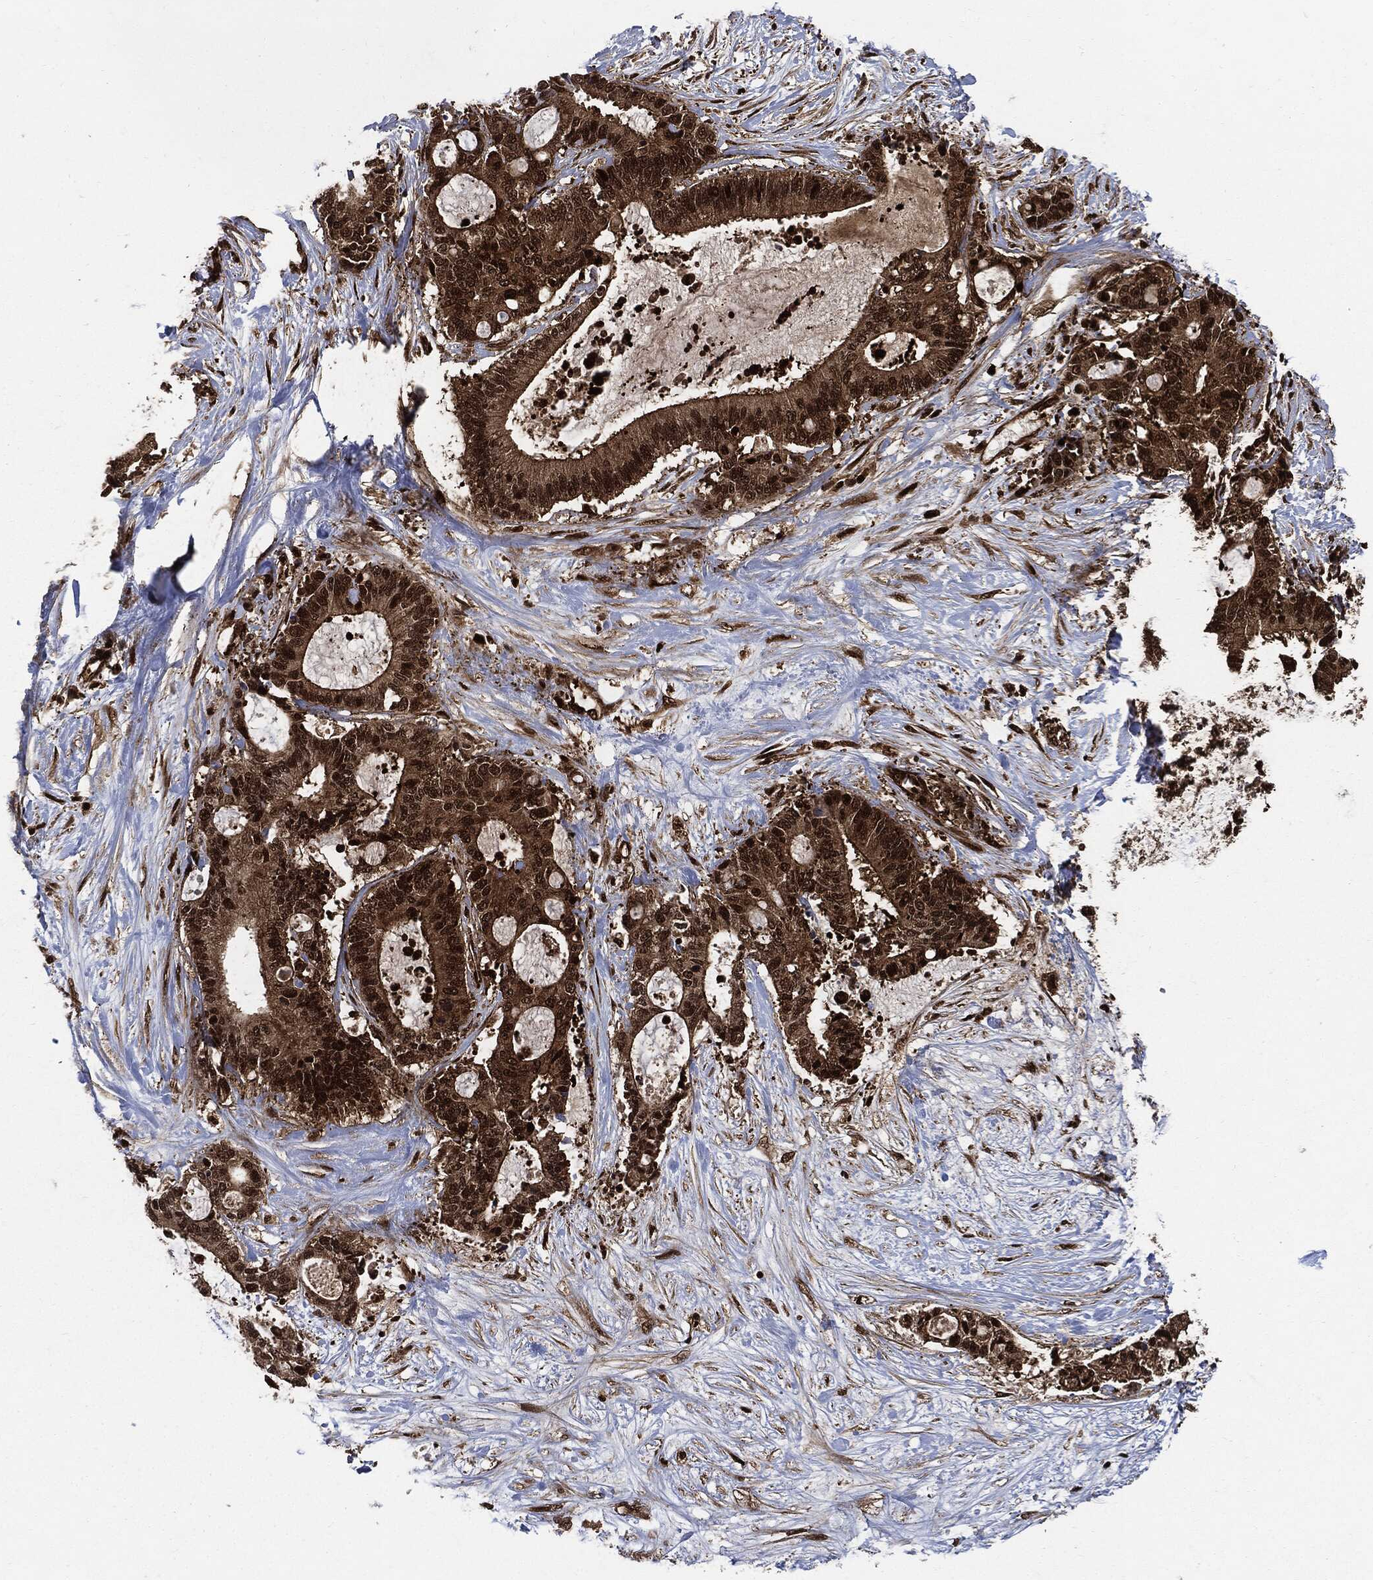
{"staining": {"intensity": "moderate", "quantity": ">75%", "location": "cytoplasmic/membranous"}, "tissue": "liver cancer", "cell_type": "Tumor cells", "image_type": "cancer", "snomed": [{"axis": "morphology", "description": "Cholangiocarcinoma"}, {"axis": "topography", "description": "Liver"}], "caption": "Immunohistochemical staining of liver cancer (cholangiocarcinoma) shows medium levels of moderate cytoplasmic/membranous expression in about >75% of tumor cells.", "gene": "YWHAB", "patient": {"sex": "female", "age": 73}}